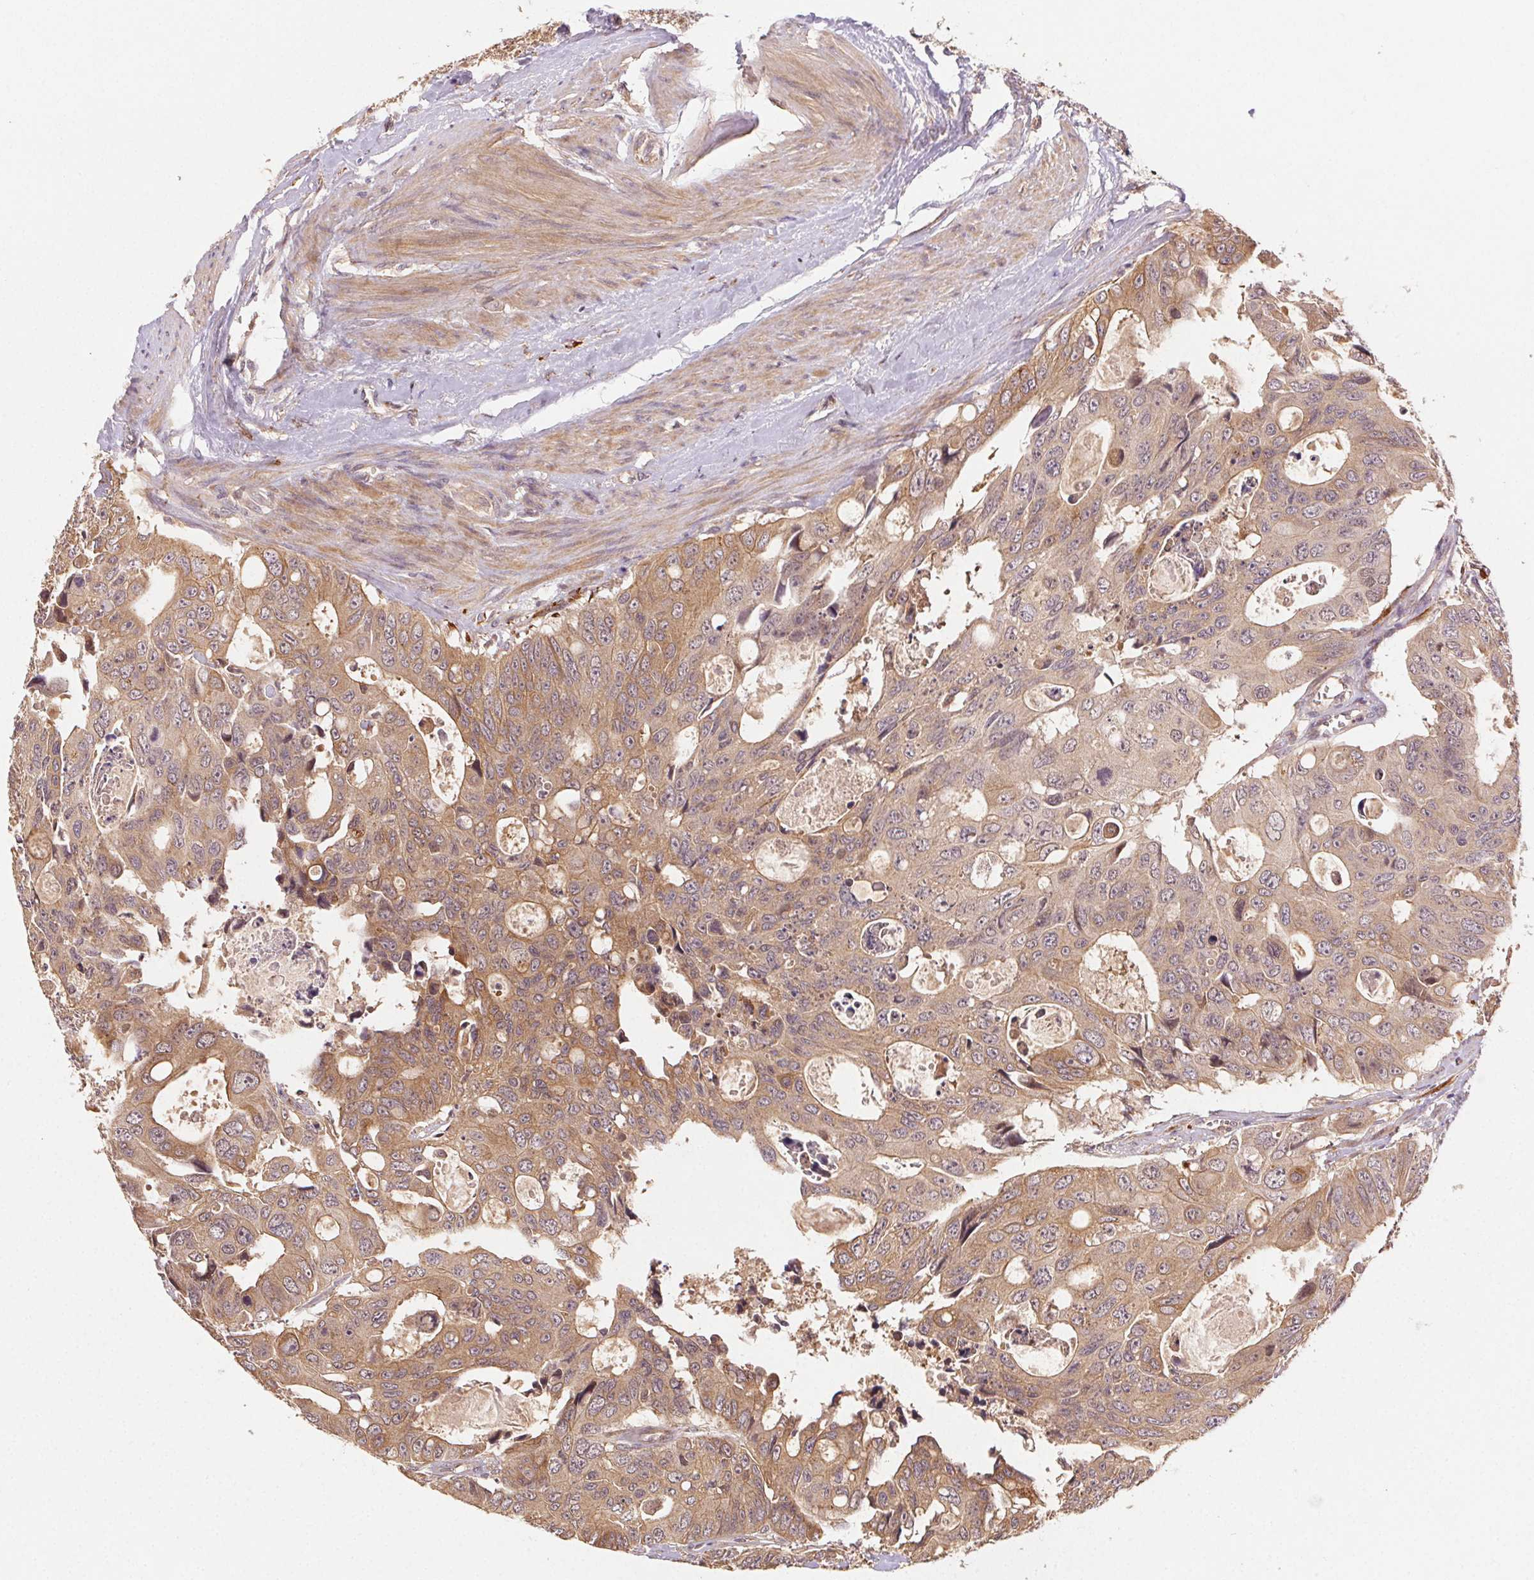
{"staining": {"intensity": "moderate", "quantity": ">75%", "location": "cytoplasmic/membranous"}, "tissue": "colorectal cancer", "cell_type": "Tumor cells", "image_type": "cancer", "snomed": [{"axis": "morphology", "description": "Adenocarcinoma, NOS"}, {"axis": "topography", "description": "Rectum"}], "caption": "Immunohistochemical staining of human colorectal cancer shows medium levels of moderate cytoplasmic/membranous expression in about >75% of tumor cells. (brown staining indicates protein expression, while blue staining denotes nuclei).", "gene": "KLHL15", "patient": {"sex": "male", "age": 76}}